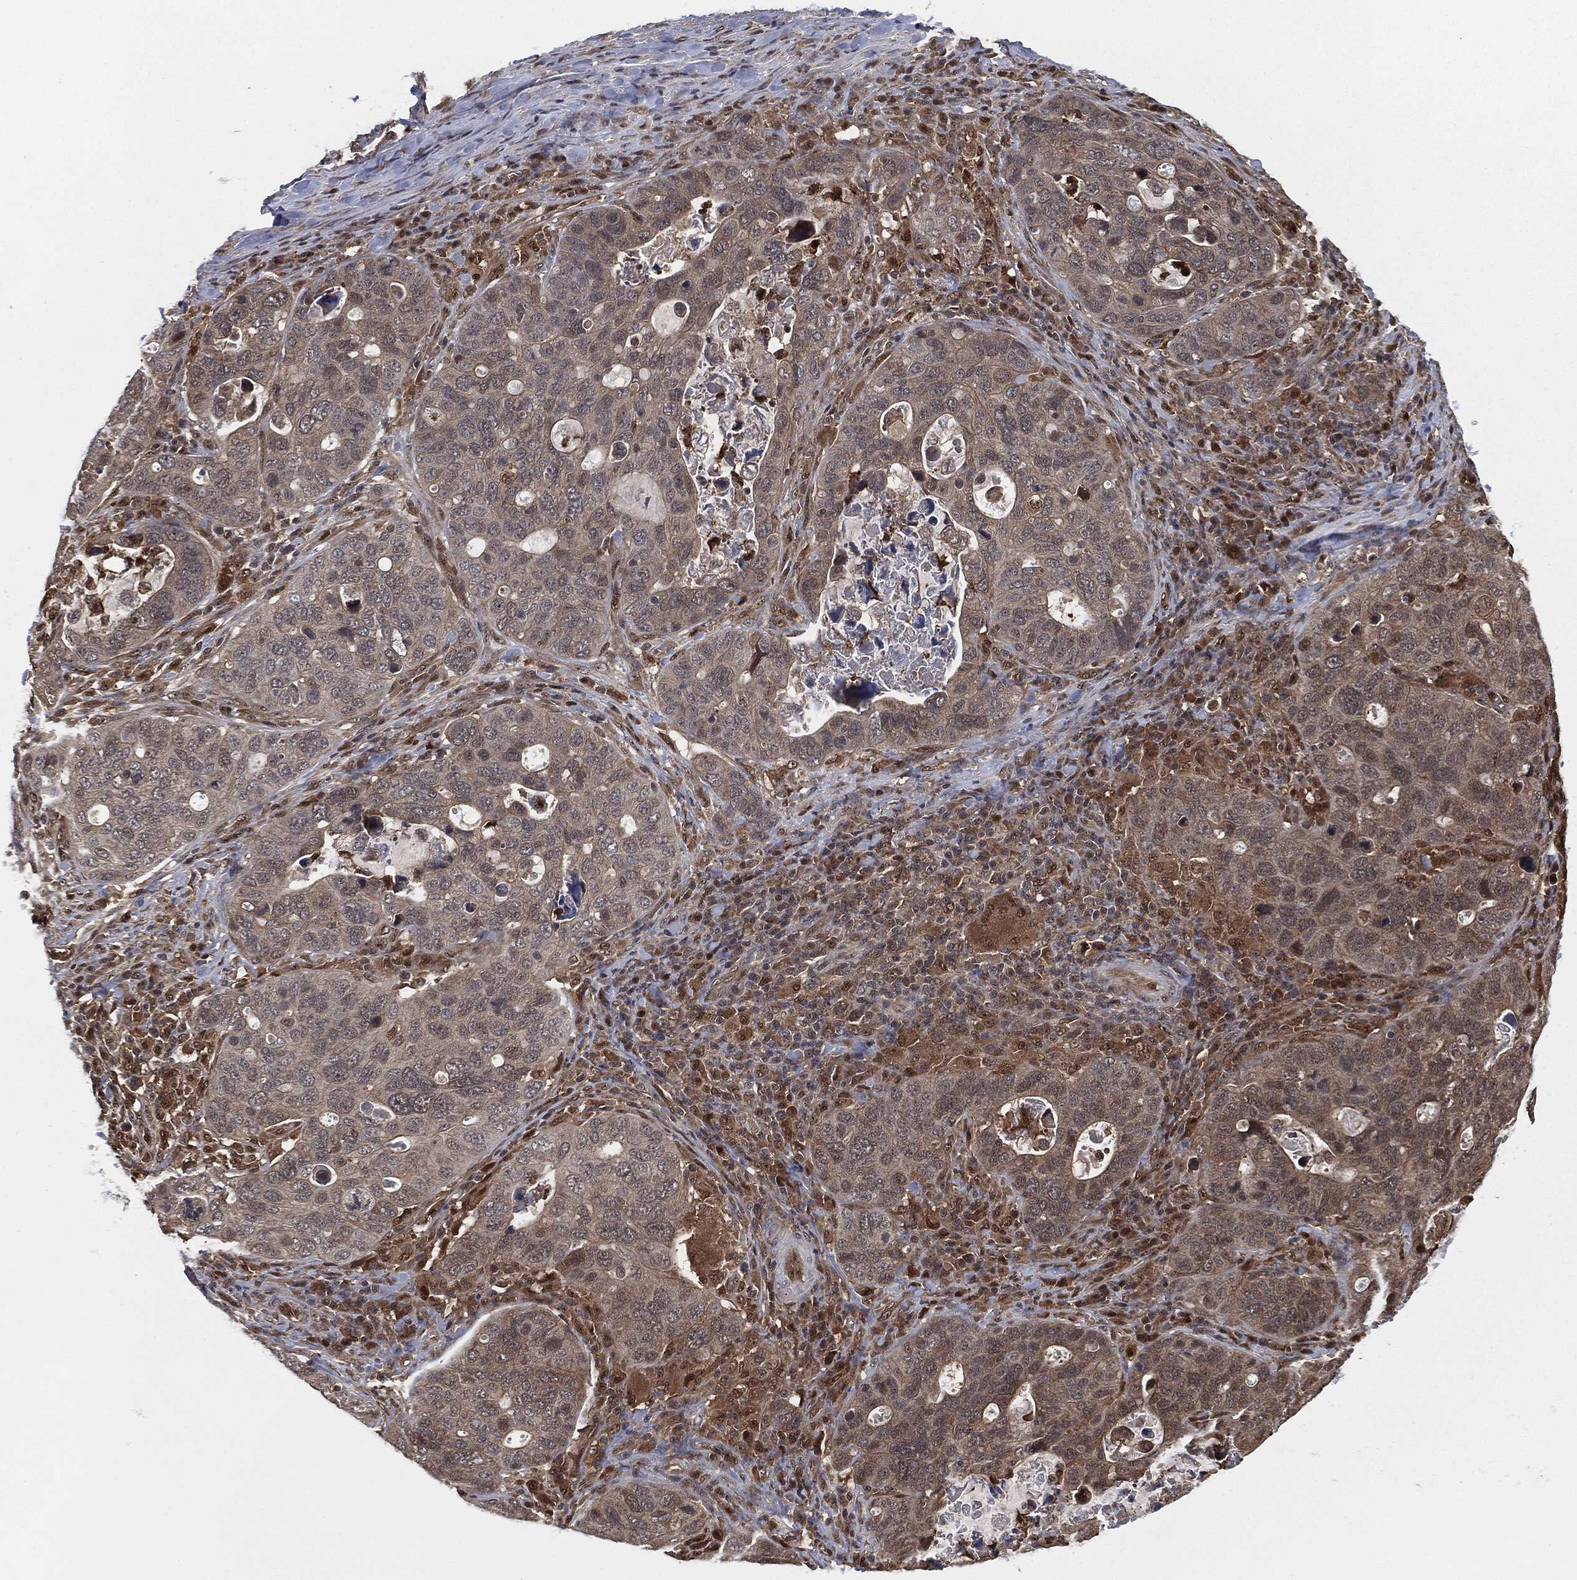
{"staining": {"intensity": "negative", "quantity": "none", "location": "none"}, "tissue": "stomach cancer", "cell_type": "Tumor cells", "image_type": "cancer", "snomed": [{"axis": "morphology", "description": "Adenocarcinoma, NOS"}, {"axis": "topography", "description": "Stomach"}], "caption": "Micrograph shows no significant protein expression in tumor cells of adenocarcinoma (stomach).", "gene": "CAPRIN2", "patient": {"sex": "male", "age": 54}}